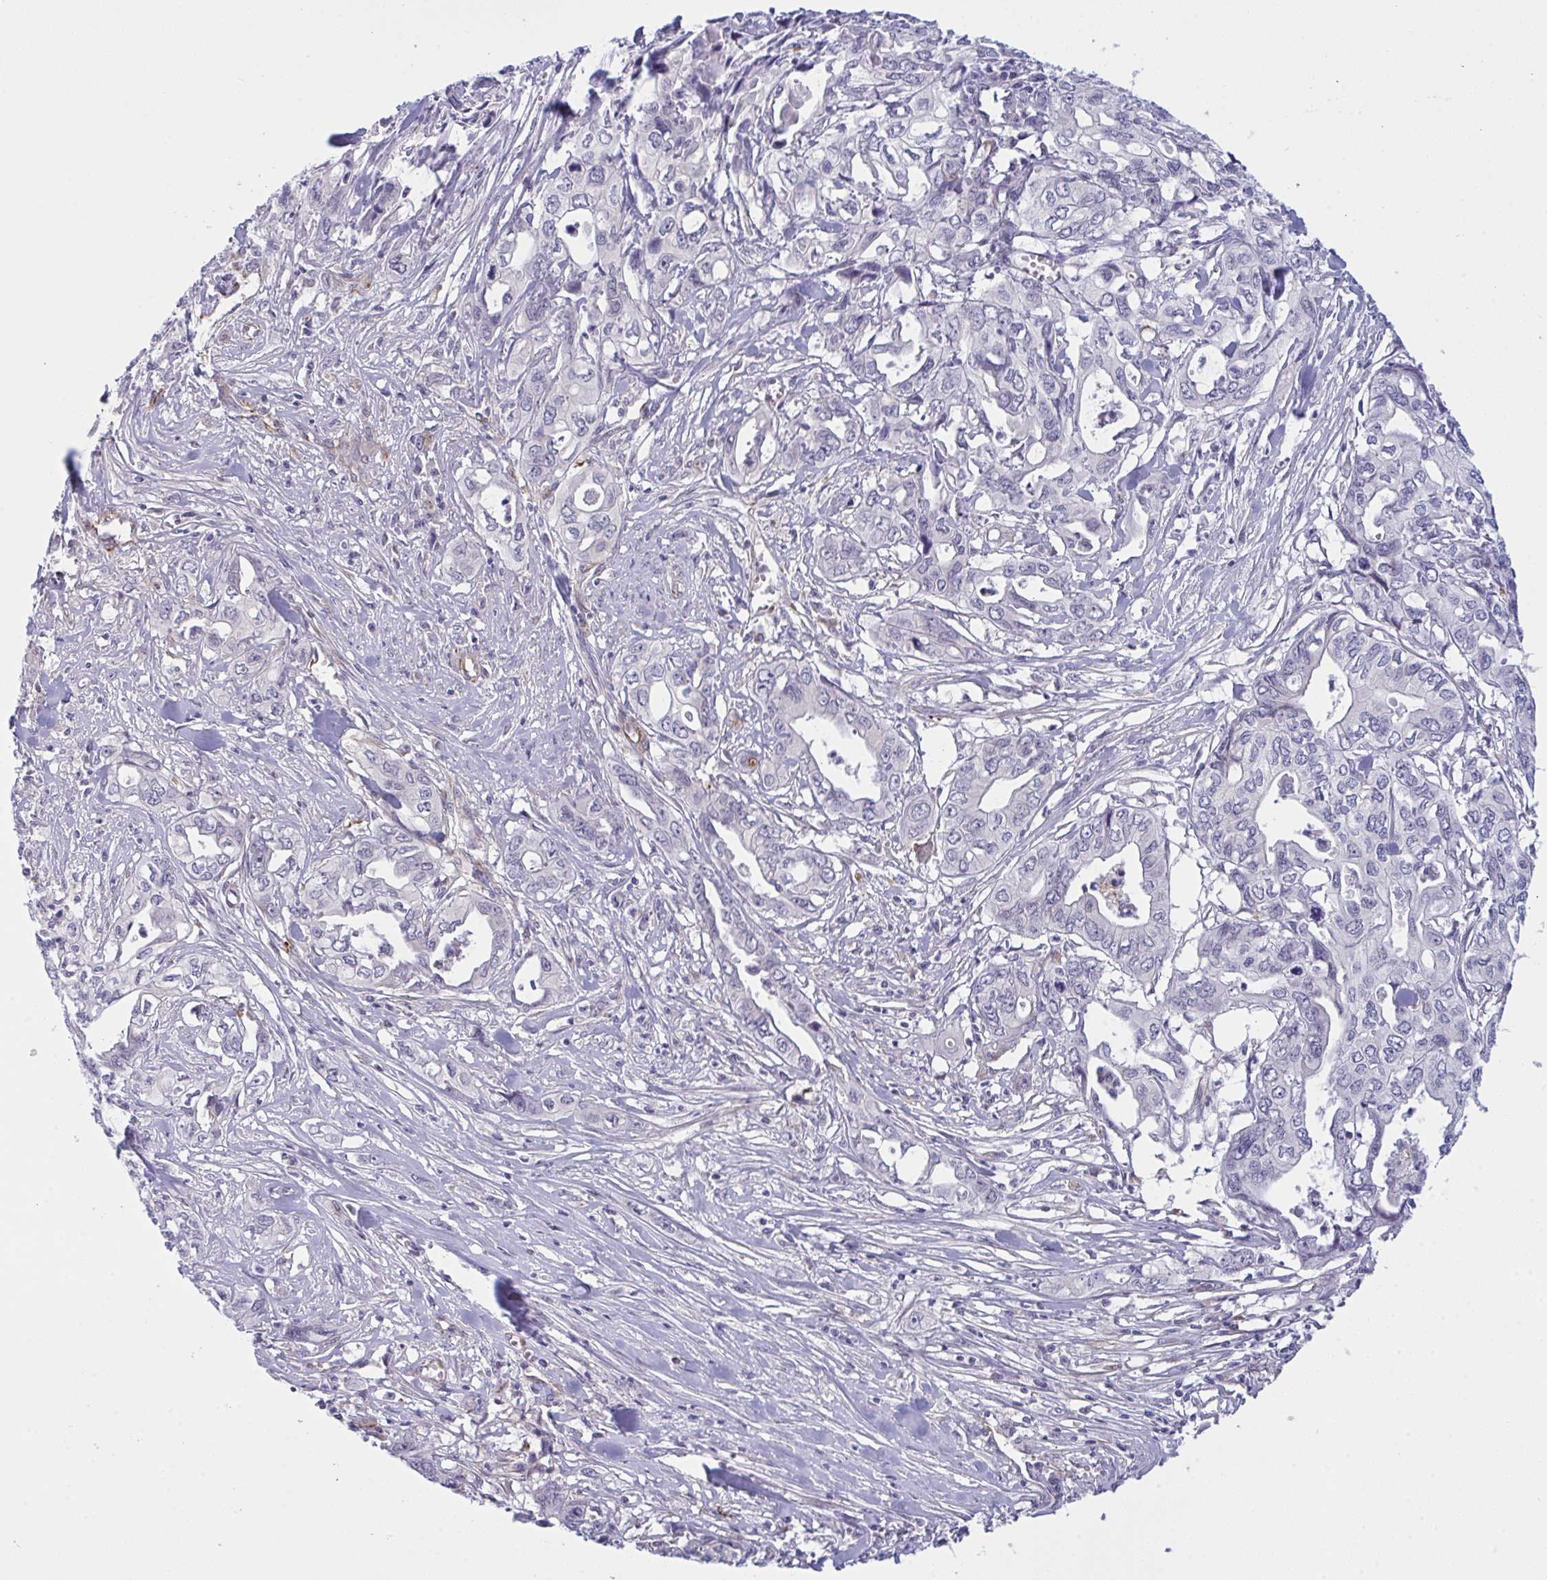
{"staining": {"intensity": "negative", "quantity": "none", "location": "none"}, "tissue": "pancreatic cancer", "cell_type": "Tumor cells", "image_type": "cancer", "snomed": [{"axis": "morphology", "description": "Adenocarcinoma, NOS"}, {"axis": "topography", "description": "Pancreas"}], "caption": "A photomicrograph of human pancreatic adenocarcinoma is negative for staining in tumor cells.", "gene": "DCBLD1", "patient": {"sex": "male", "age": 68}}